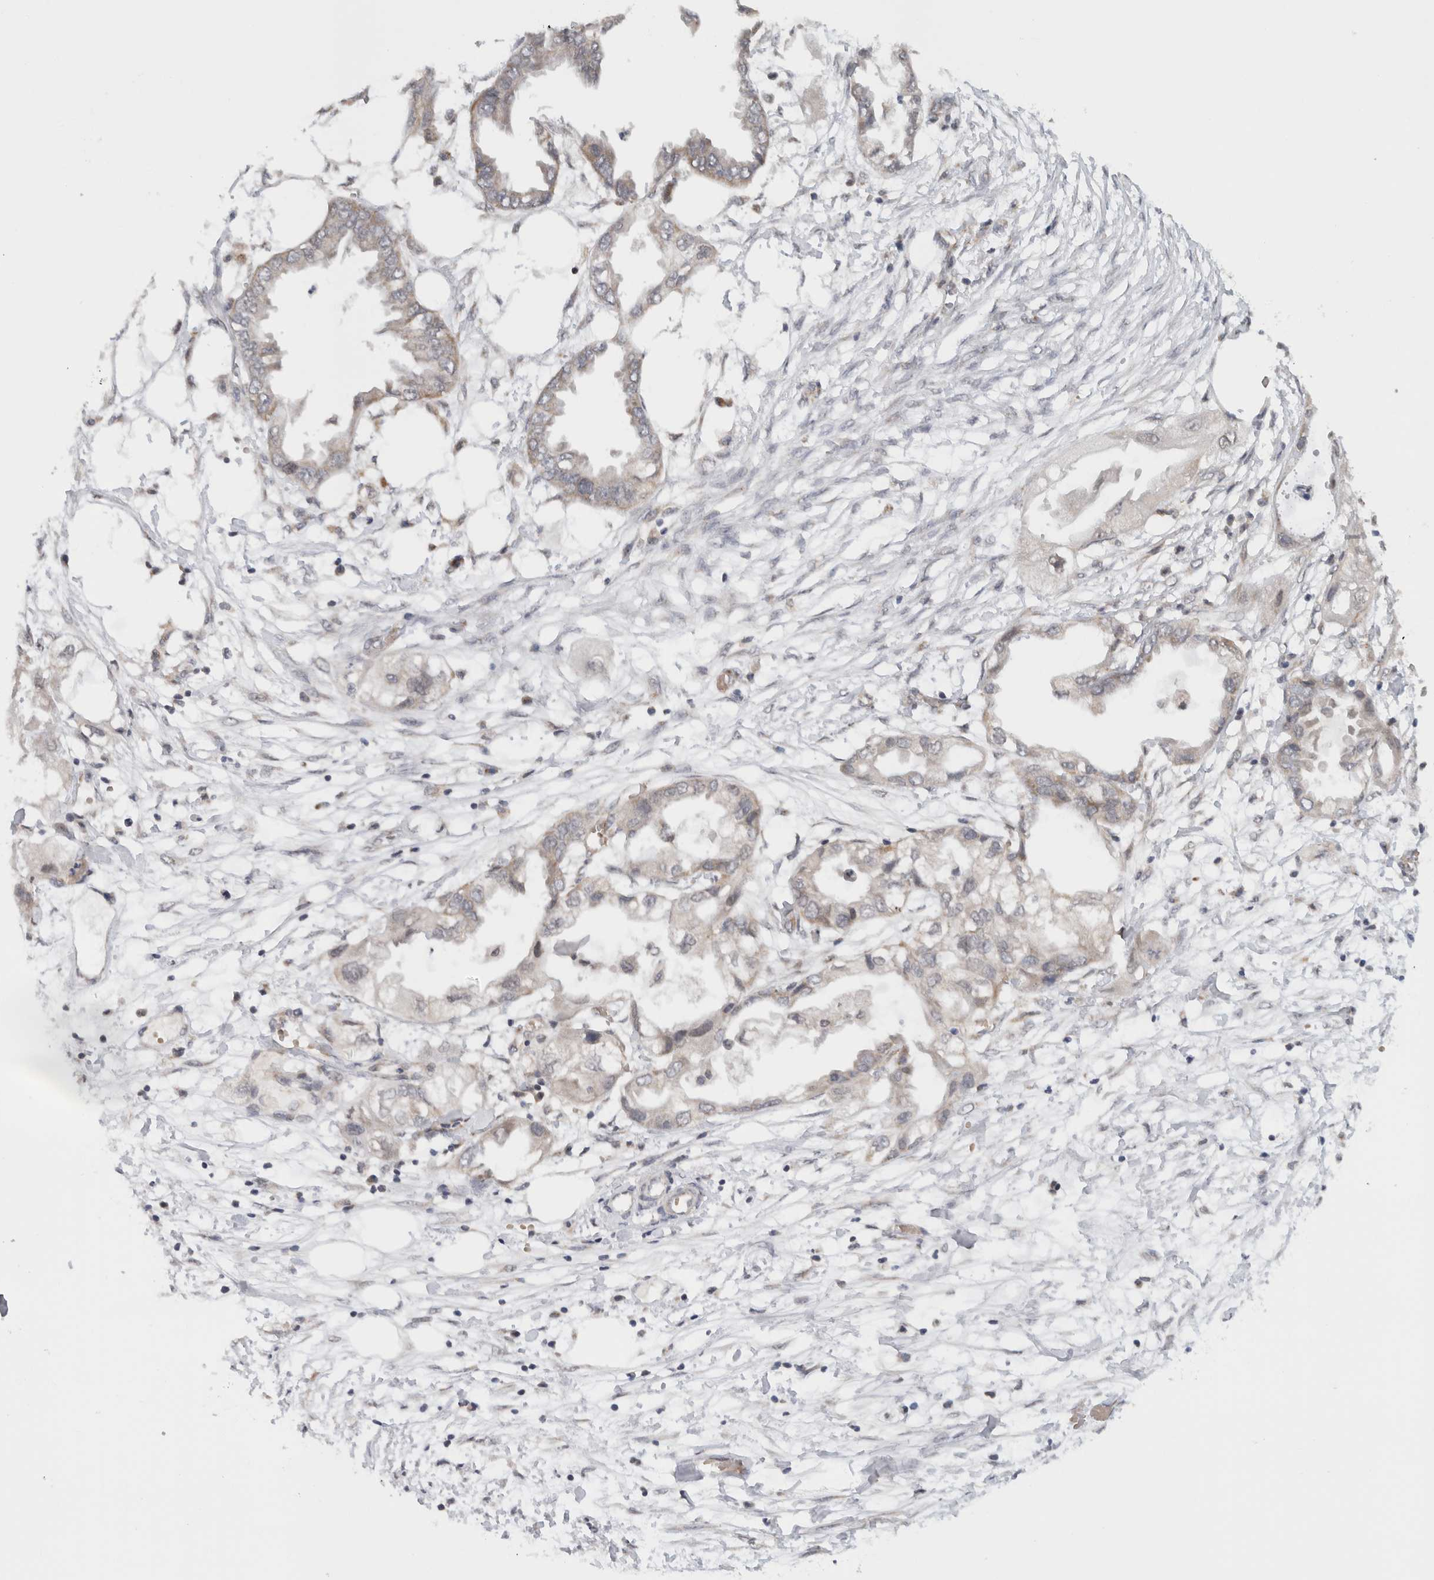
{"staining": {"intensity": "weak", "quantity": "<25%", "location": "cytoplasmic/membranous"}, "tissue": "endometrial cancer", "cell_type": "Tumor cells", "image_type": "cancer", "snomed": [{"axis": "morphology", "description": "Adenocarcinoma, NOS"}, {"axis": "morphology", "description": "Adenocarcinoma, metastatic, NOS"}, {"axis": "topography", "description": "Adipose tissue"}, {"axis": "topography", "description": "Endometrium"}], "caption": "Immunohistochemical staining of human endometrial cancer demonstrates no significant positivity in tumor cells. (Stains: DAB (3,3'-diaminobenzidine) immunohistochemistry (IHC) with hematoxylin counter stain, Microscopy: brightfield microscopy at high magnification).", "gene": "CMC2", "patient": {"sex": "female", "age": 67}}